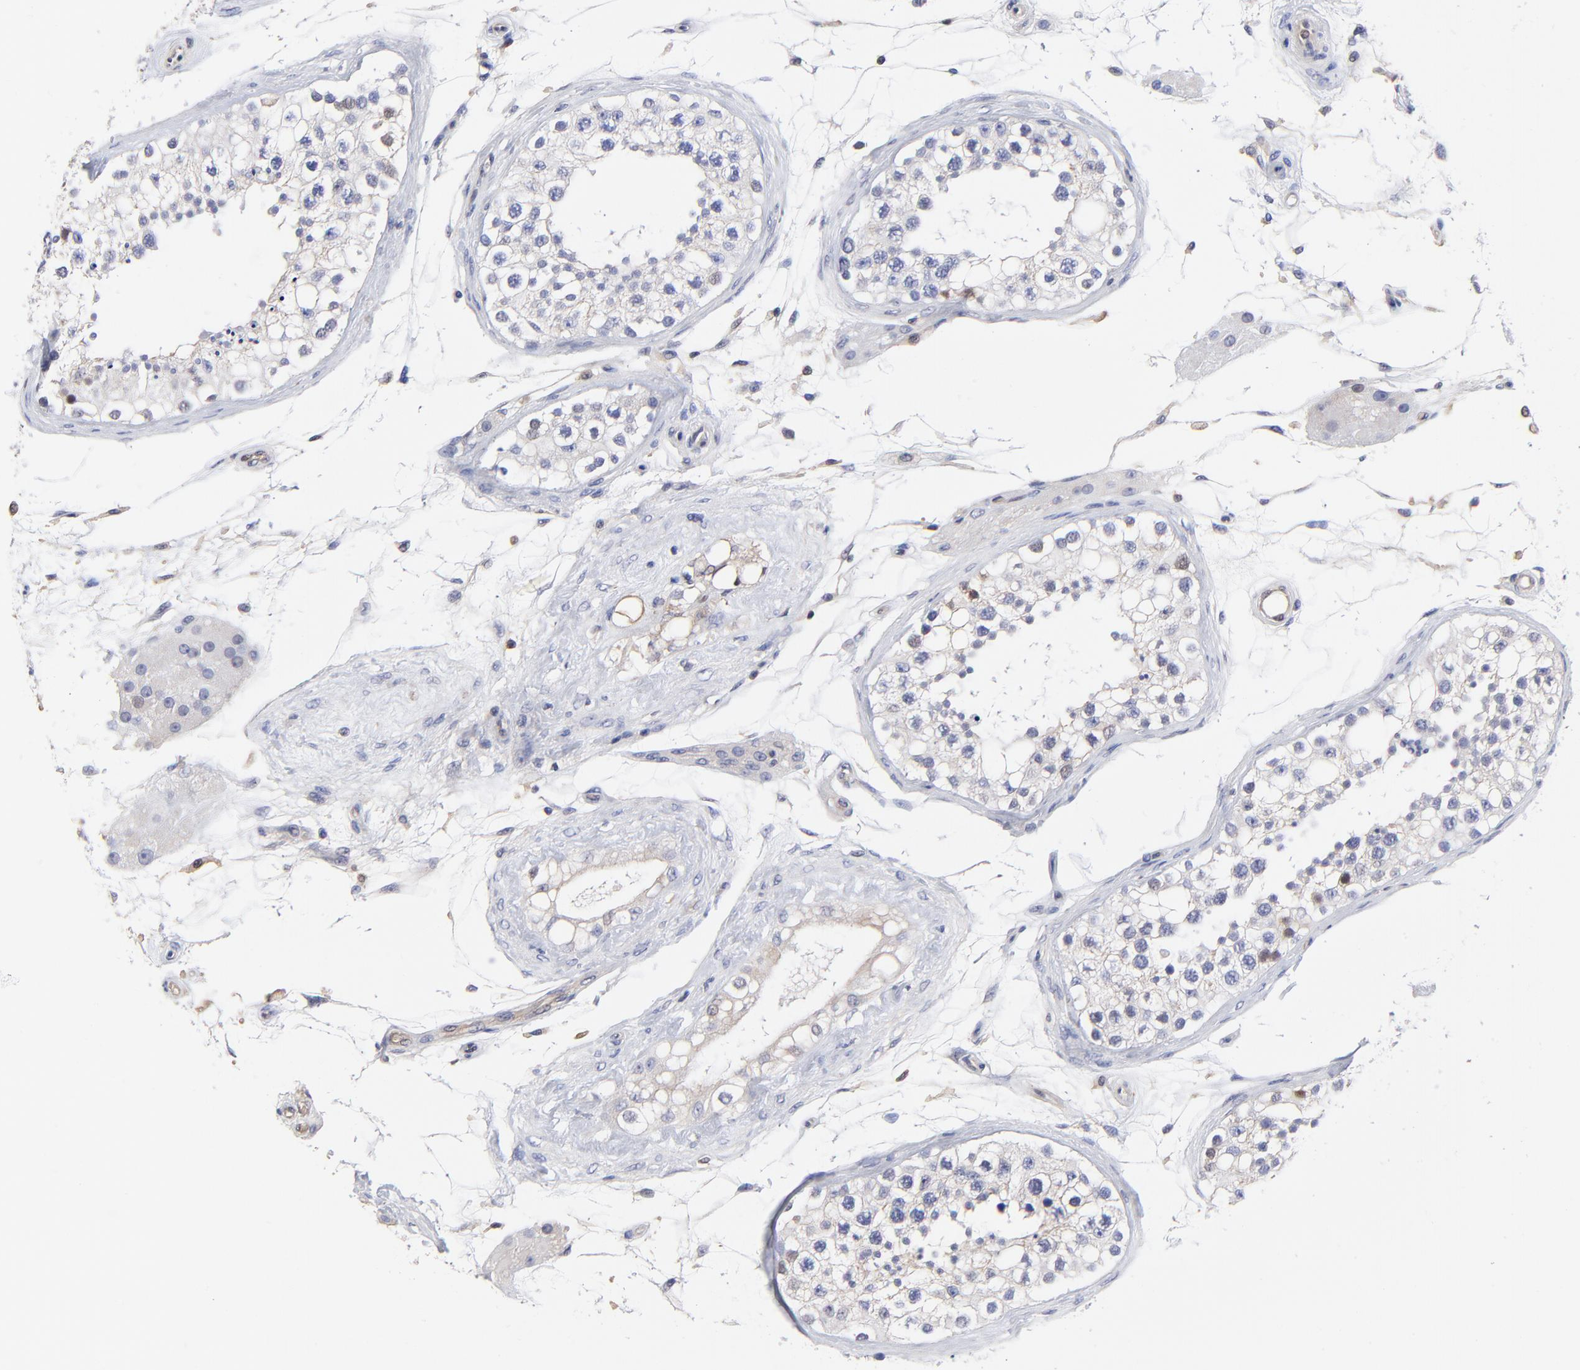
{"staining": {"intensity": "moderate", "quantity": "<25%", "location": "nuclear"}, "tissue": "testis", "cell_type": "Cells in seminiferous ducts", "image_type": "normal", "snomed": [{"axis": "morphology", "description": "Normal tissue, NOS"}, {"axis": "topography", "description": "Testis"}], "caption": "Moderate nuclear positivity is identified in approximately <25% of cells in seminiferous ducts in benign testis. The staining was performed using DAB to visualize the protein expression in brown, while the nuclei were stained in blue with hematoxylin (Magnification: 20x).", "gene": "DCTPP1", "patient": {"sex": "male", "age": 68}}